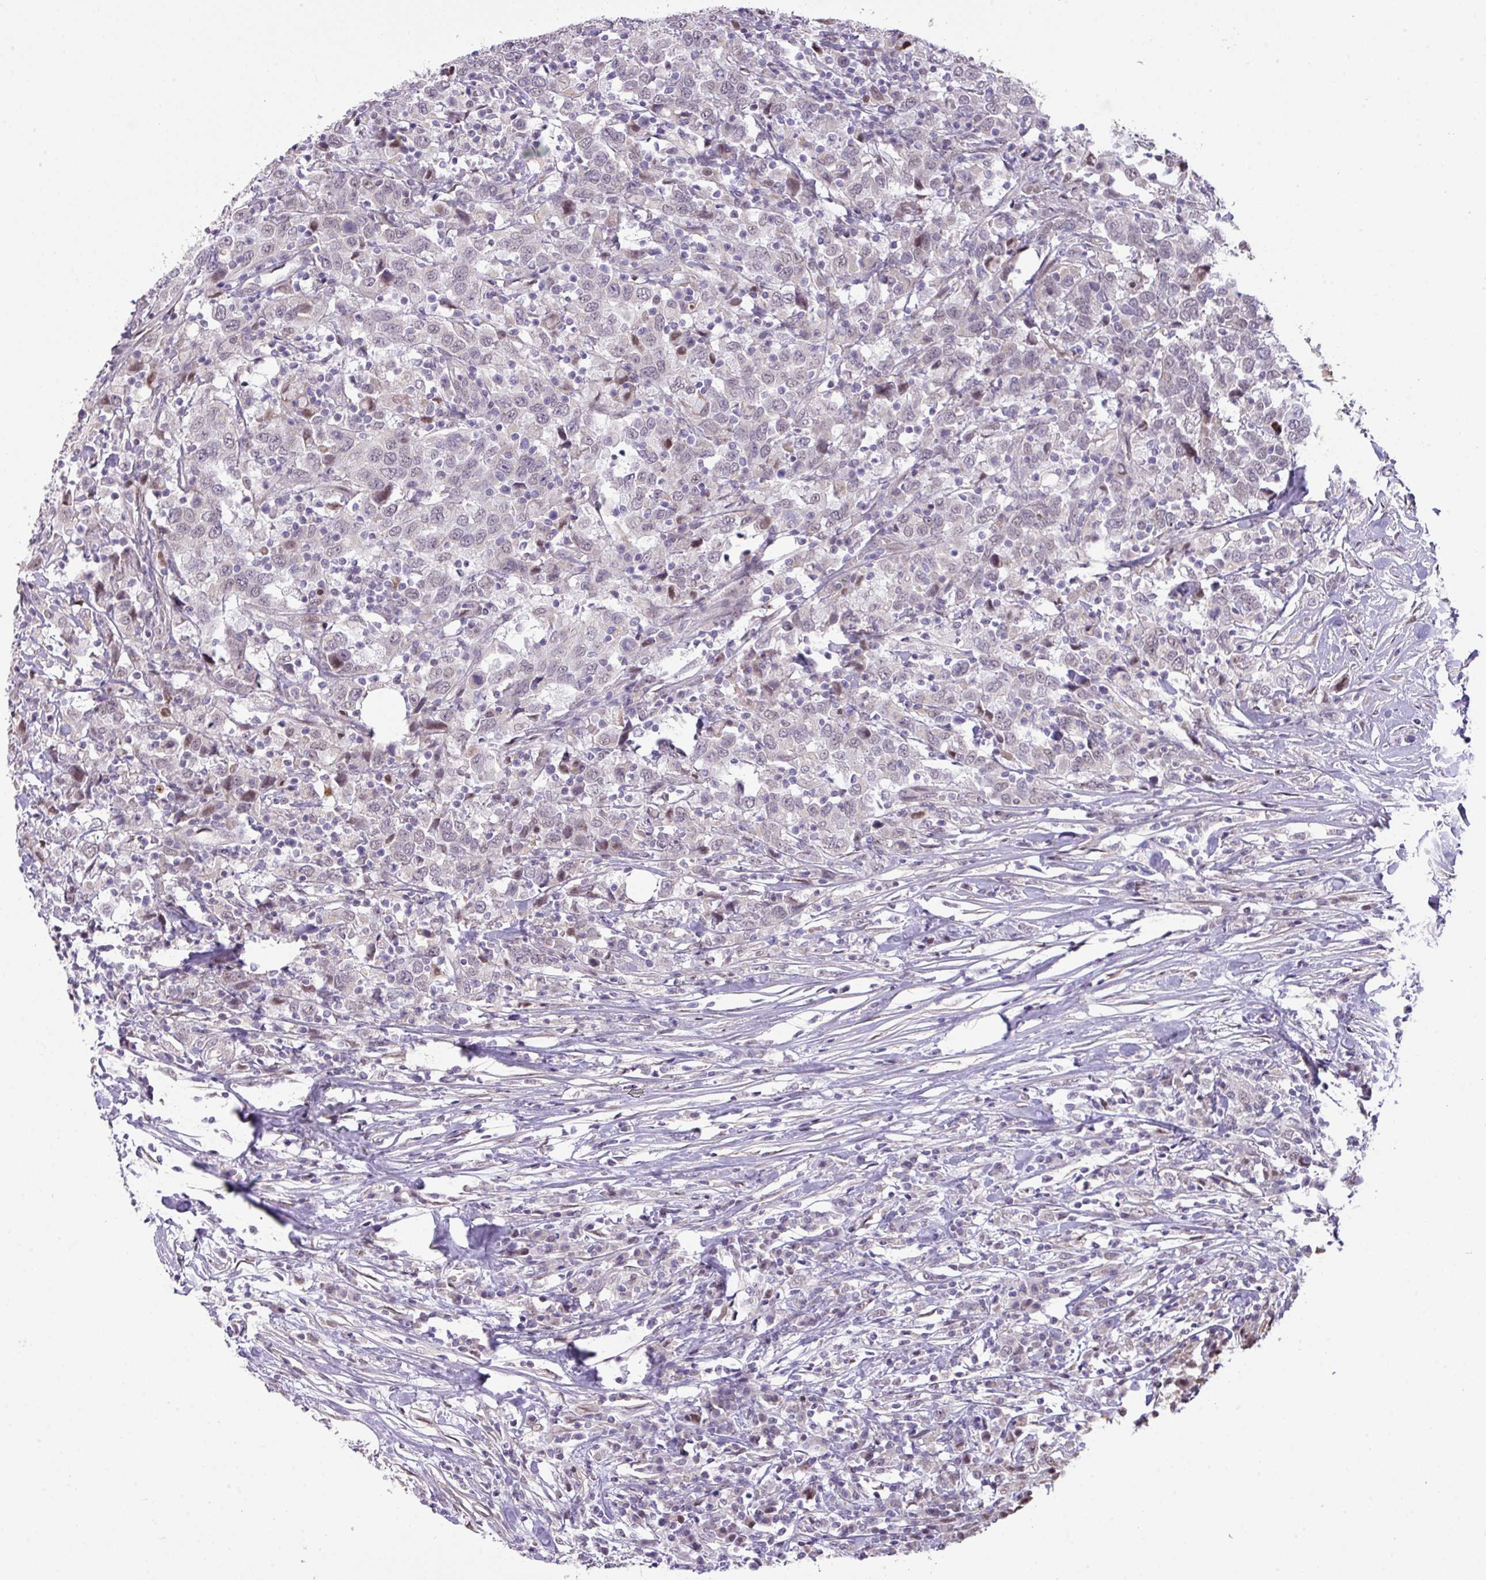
{"staining": {"intensity": "negative", "quantity": "none", "location": "none"}, "tissue": "urothelial cancer", "cell_type": "Tumor cells", "image_type": "cancer", "snomed": [{"axis": "morphology", "description": "Urothelial carcinoma, High grade"}, {"axis": "topography", "description": "Urinary bladder"}], "caption": "This micrograph is of high-grade urothelial carcinoma stained with immunohistochemistry (IHC) to label a protein in brown with the nuclei are counter-stained blue. There is no positivity in tumor cells. (DAB (3,3'-diaminobenzidine) IHC, high magnification).", "gene": "ANKRD13B", "patient": {"sex": "male", "age": 61}}